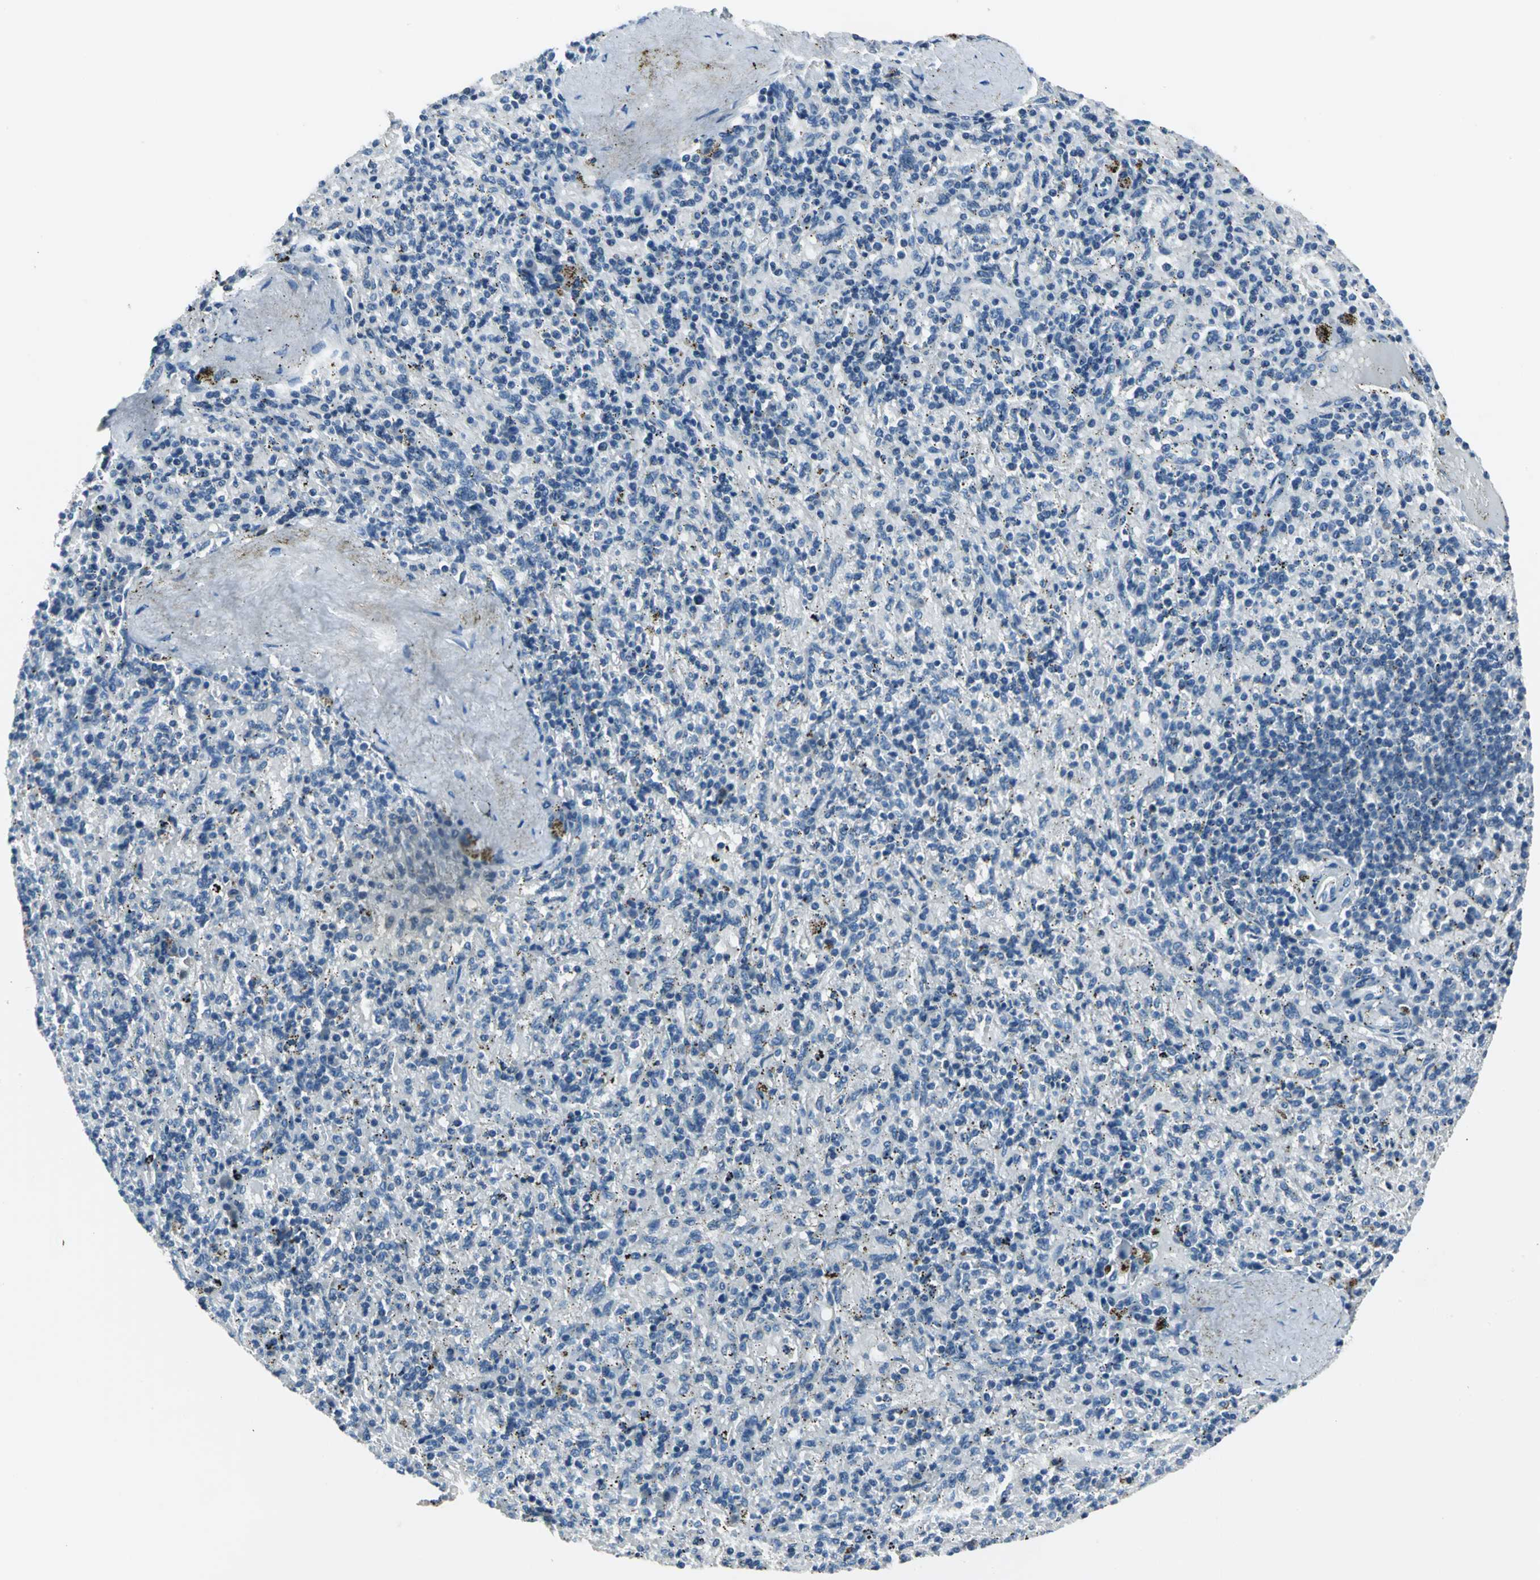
{"staining": {"intensity": "negative", "quantity": "none", "location": "none"}, "tissue": "spleen", "cell_type": "Cells in red pulp", "image_type": "normal", "snomed": [{"axis": "morphology", "description": "Normal tissue, NOS"}, {"axis": "topography", "description": "Spleen"}], "caption": "Protein analysis of normal spleen demonstrates no significant staining in cells in red pulp.", "gene": "ZNF415", "patient": {"sex": "female", "age": 43}}